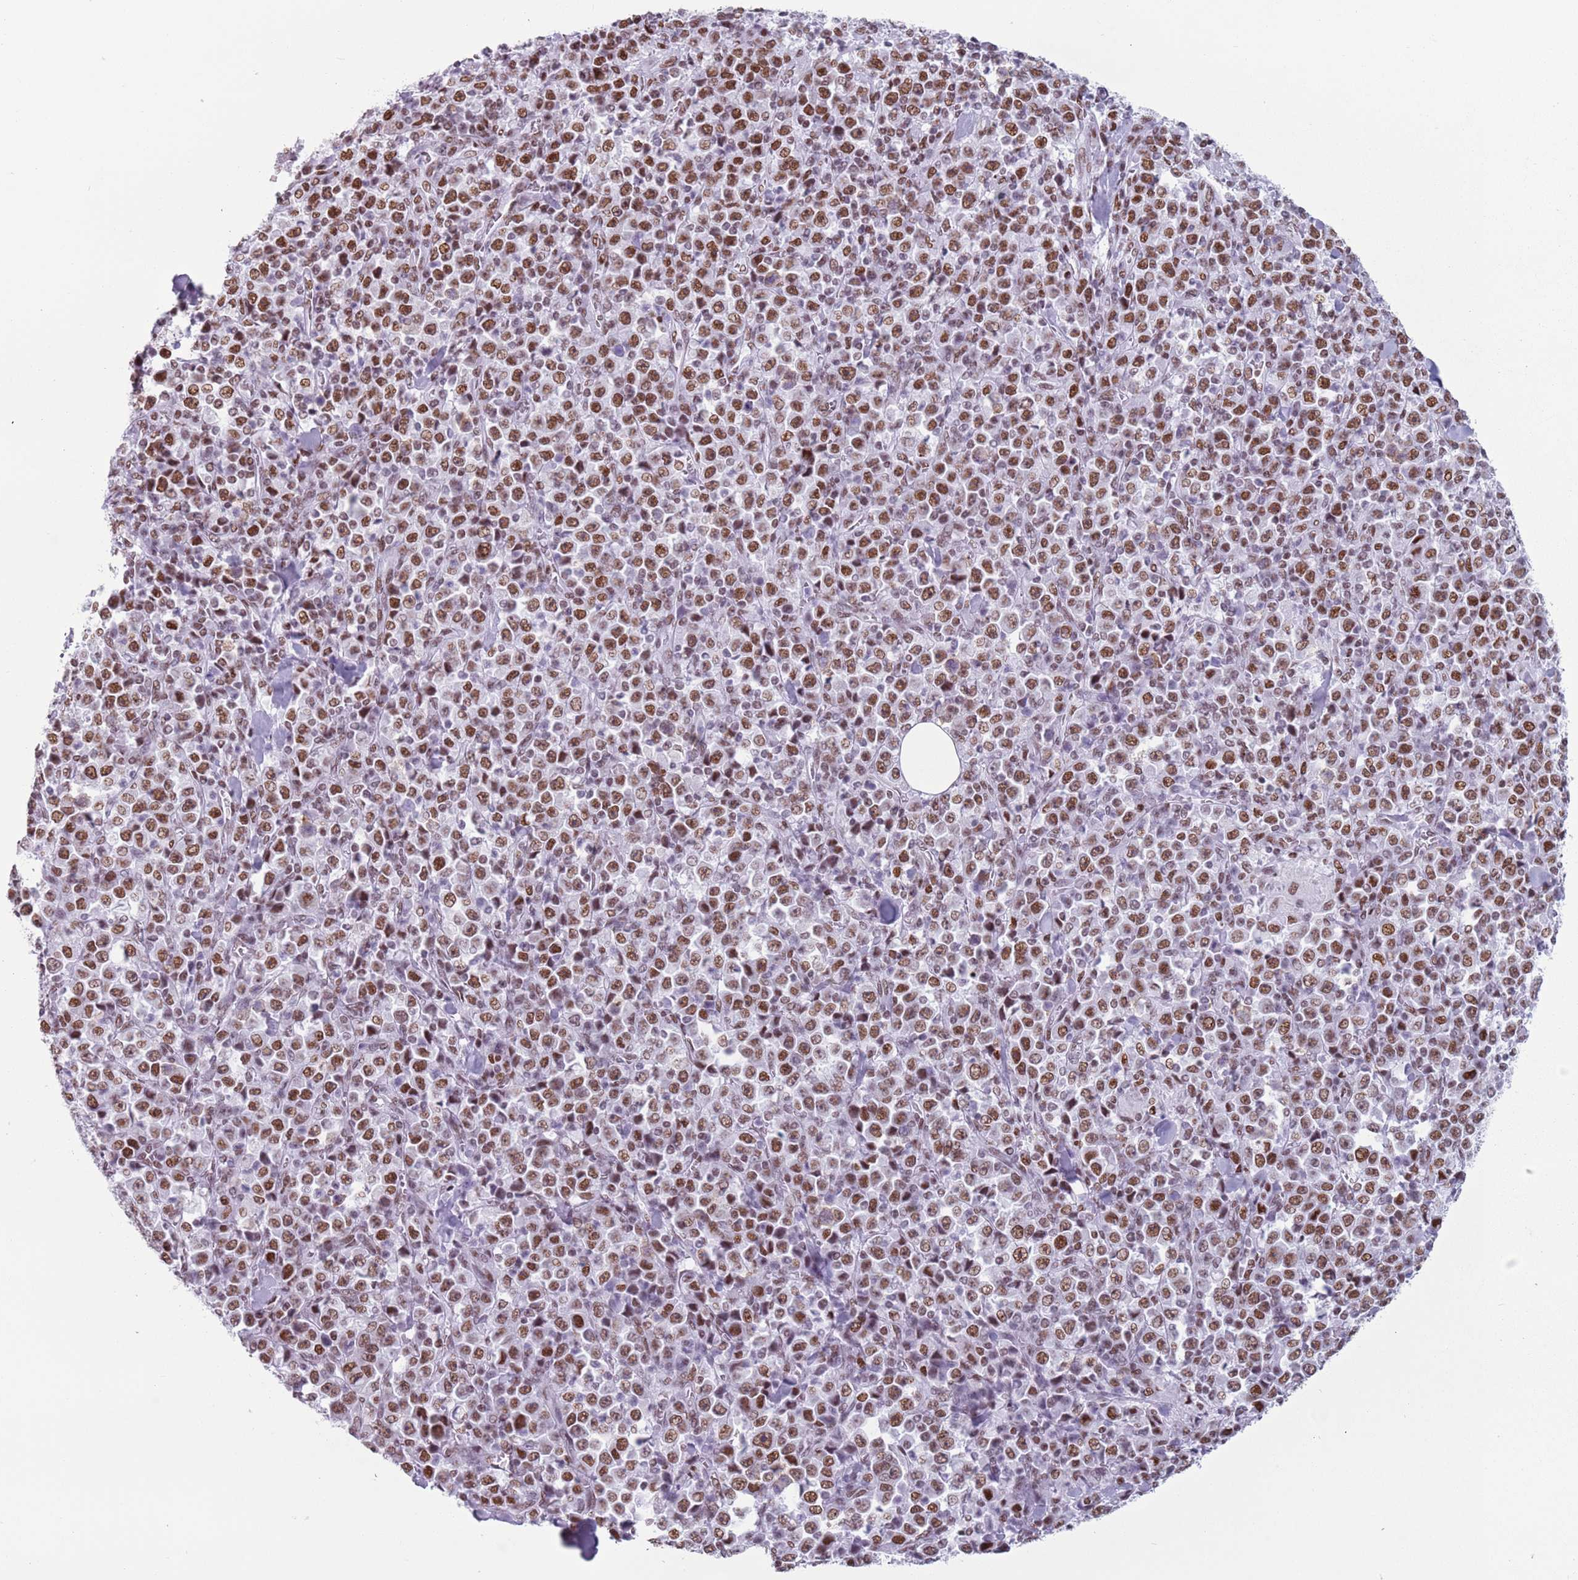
{"staining": {"intensity": "moderate", "quantity": ">75%", "location": "nuclear"}, "tissue": "stomach cancer", "cell_type": "Tumor cells", "image_type": "cancer", "snomed": [{"axis": "morphology", "description": "Normal tissue, NOS"}, {"axis": "morphology", "description": "Adenocarcinoma, NOS"}, {"axis": "topography", "description": "Stomach, upper"}, {"axis": "topography", "description": "Stomach"}], "caption": "A photomicrograph of human stomach adenocarcinoma stained for a protein shows moderate nuclear brown staining in tumor cells.", "gene": "FAM104B", "patient": {"sex": "male", "age": 59}}